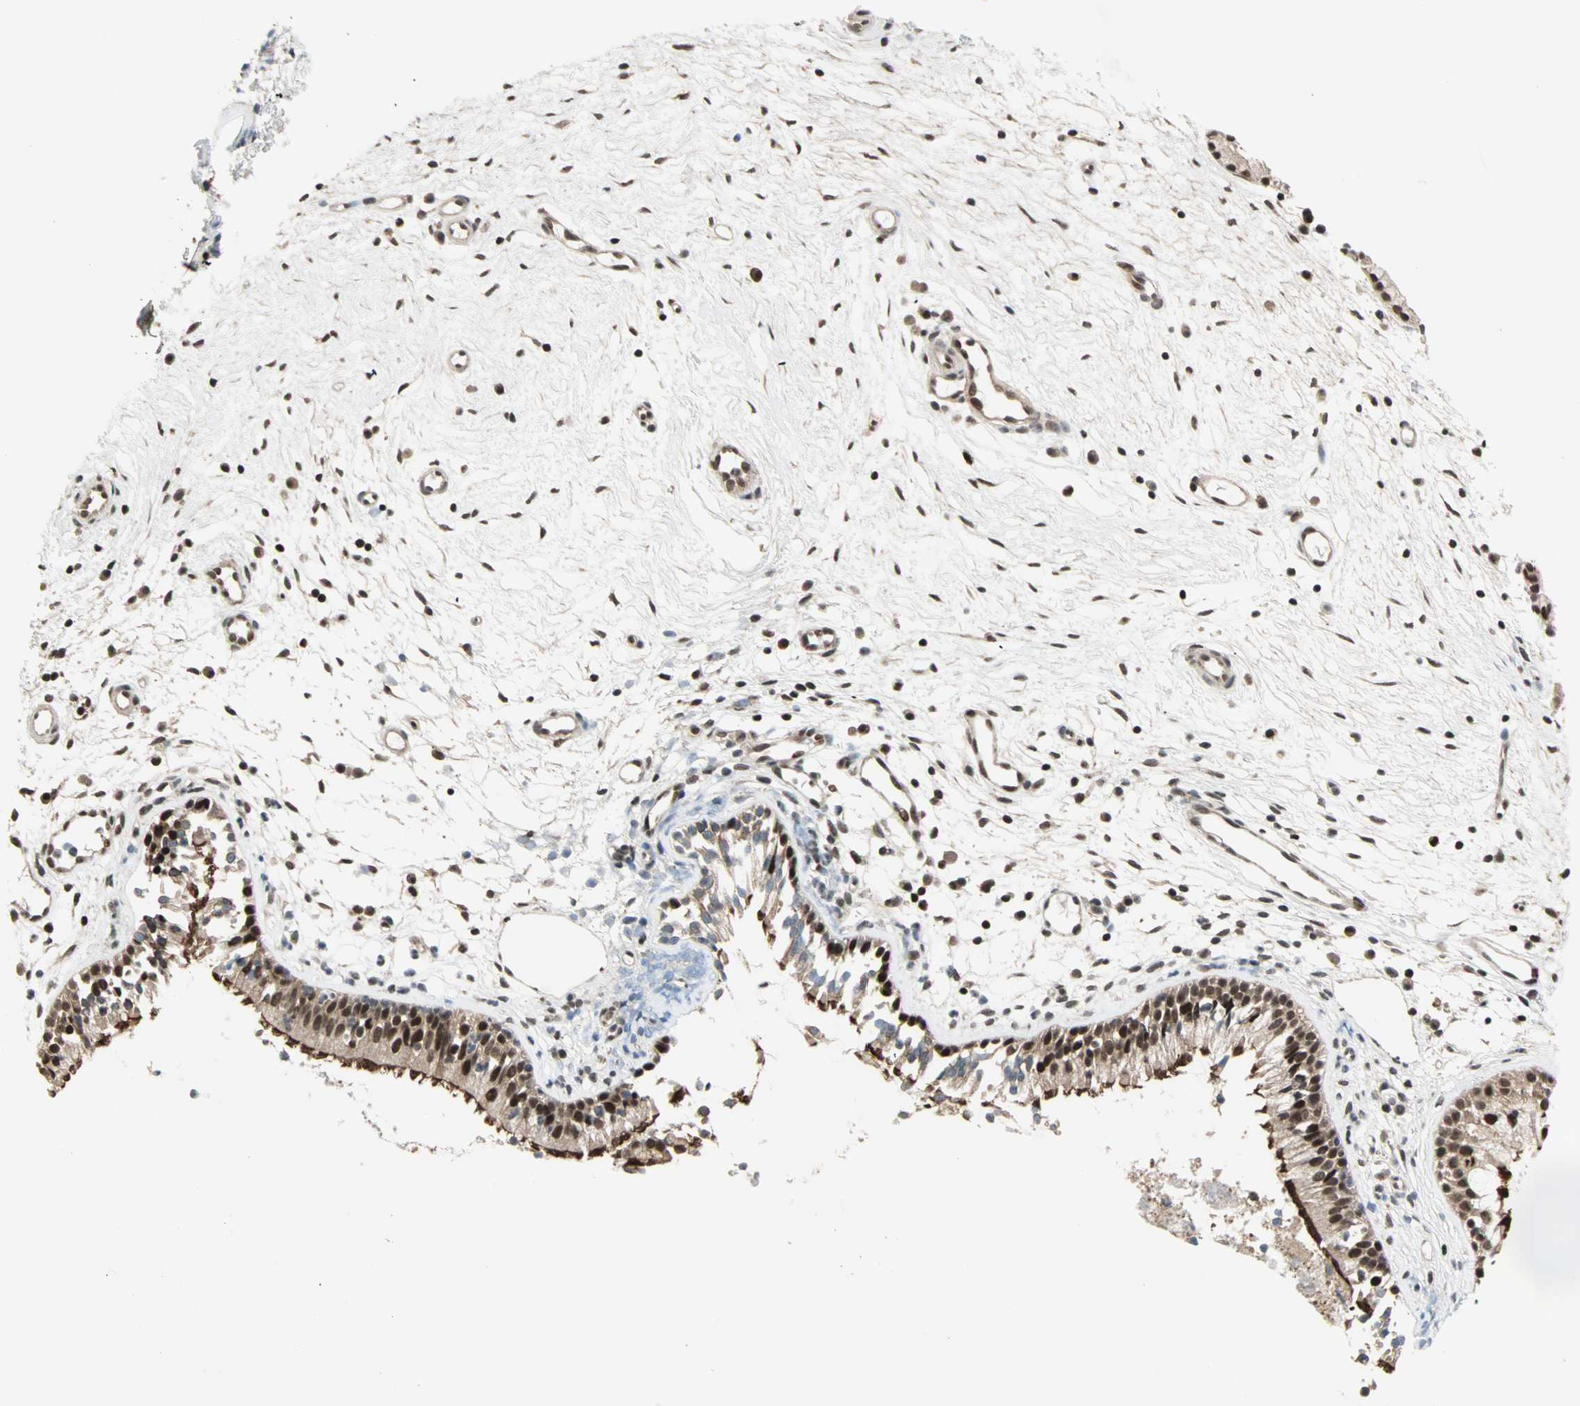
{"staining": {"intensity": "strong", "quantity": ">75%", "location": "cytoplasmic/membranous,nuclear"}, "tissue": "nasopharynx", "cell_type": "Respiratory epithelial cells", "image_type": "normal", "snomed": [{"axis": "morphology", "description": "Normal tissue, NOS"}, {"axis": "topography", "description": "Nasopharynx"}], "caption": "Strong cytoplasmic/membranous,nuclear positivity is present in about >75% of respiratory epithelial cells in benign nasopharynx. The protein of interest is stained brown, and the nuclei are stained in blue (DAB (3,3'-diaminobenzidine) IHC with brightfield microscopy, high magnification).", "gene": "ZNF44", "patient": {"sex": "male", "age": 21}}